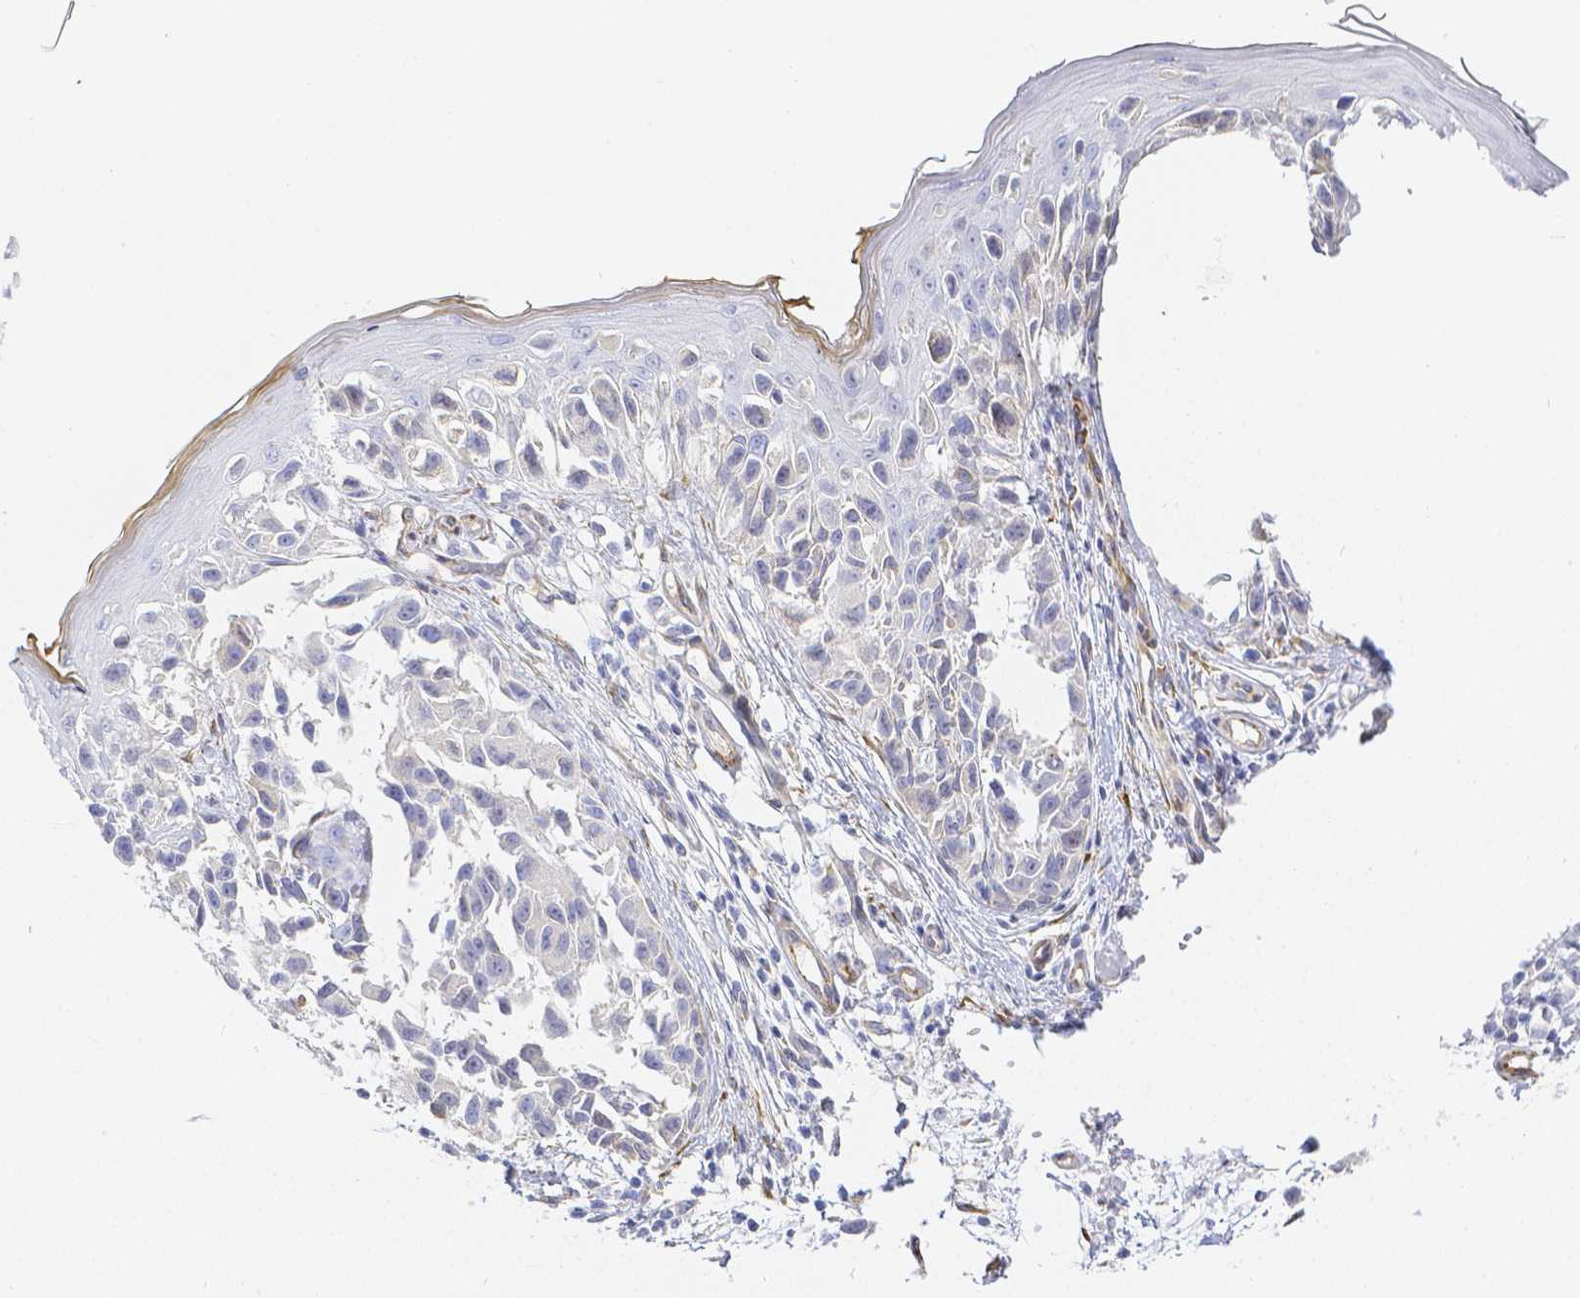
{"staining": {"intensity": "negative", "quantity": "none", "location": "none"}, "tissue": "melanoma", "cell_type": "Tumor cells", "image_type": "cancer", "snomed": [{"axis": "morphology", "description": "Malignant melanoma, NOS"}, {"axis": "topography", "description": "Skin"}], "caption": "High power microscopy image of an immunohistochemistry photomicrograph of melanoma, revealing no significant positivity in tumor cells.", "gene": "SMURF1", "patient": {"sex": "male", "age": 73}}